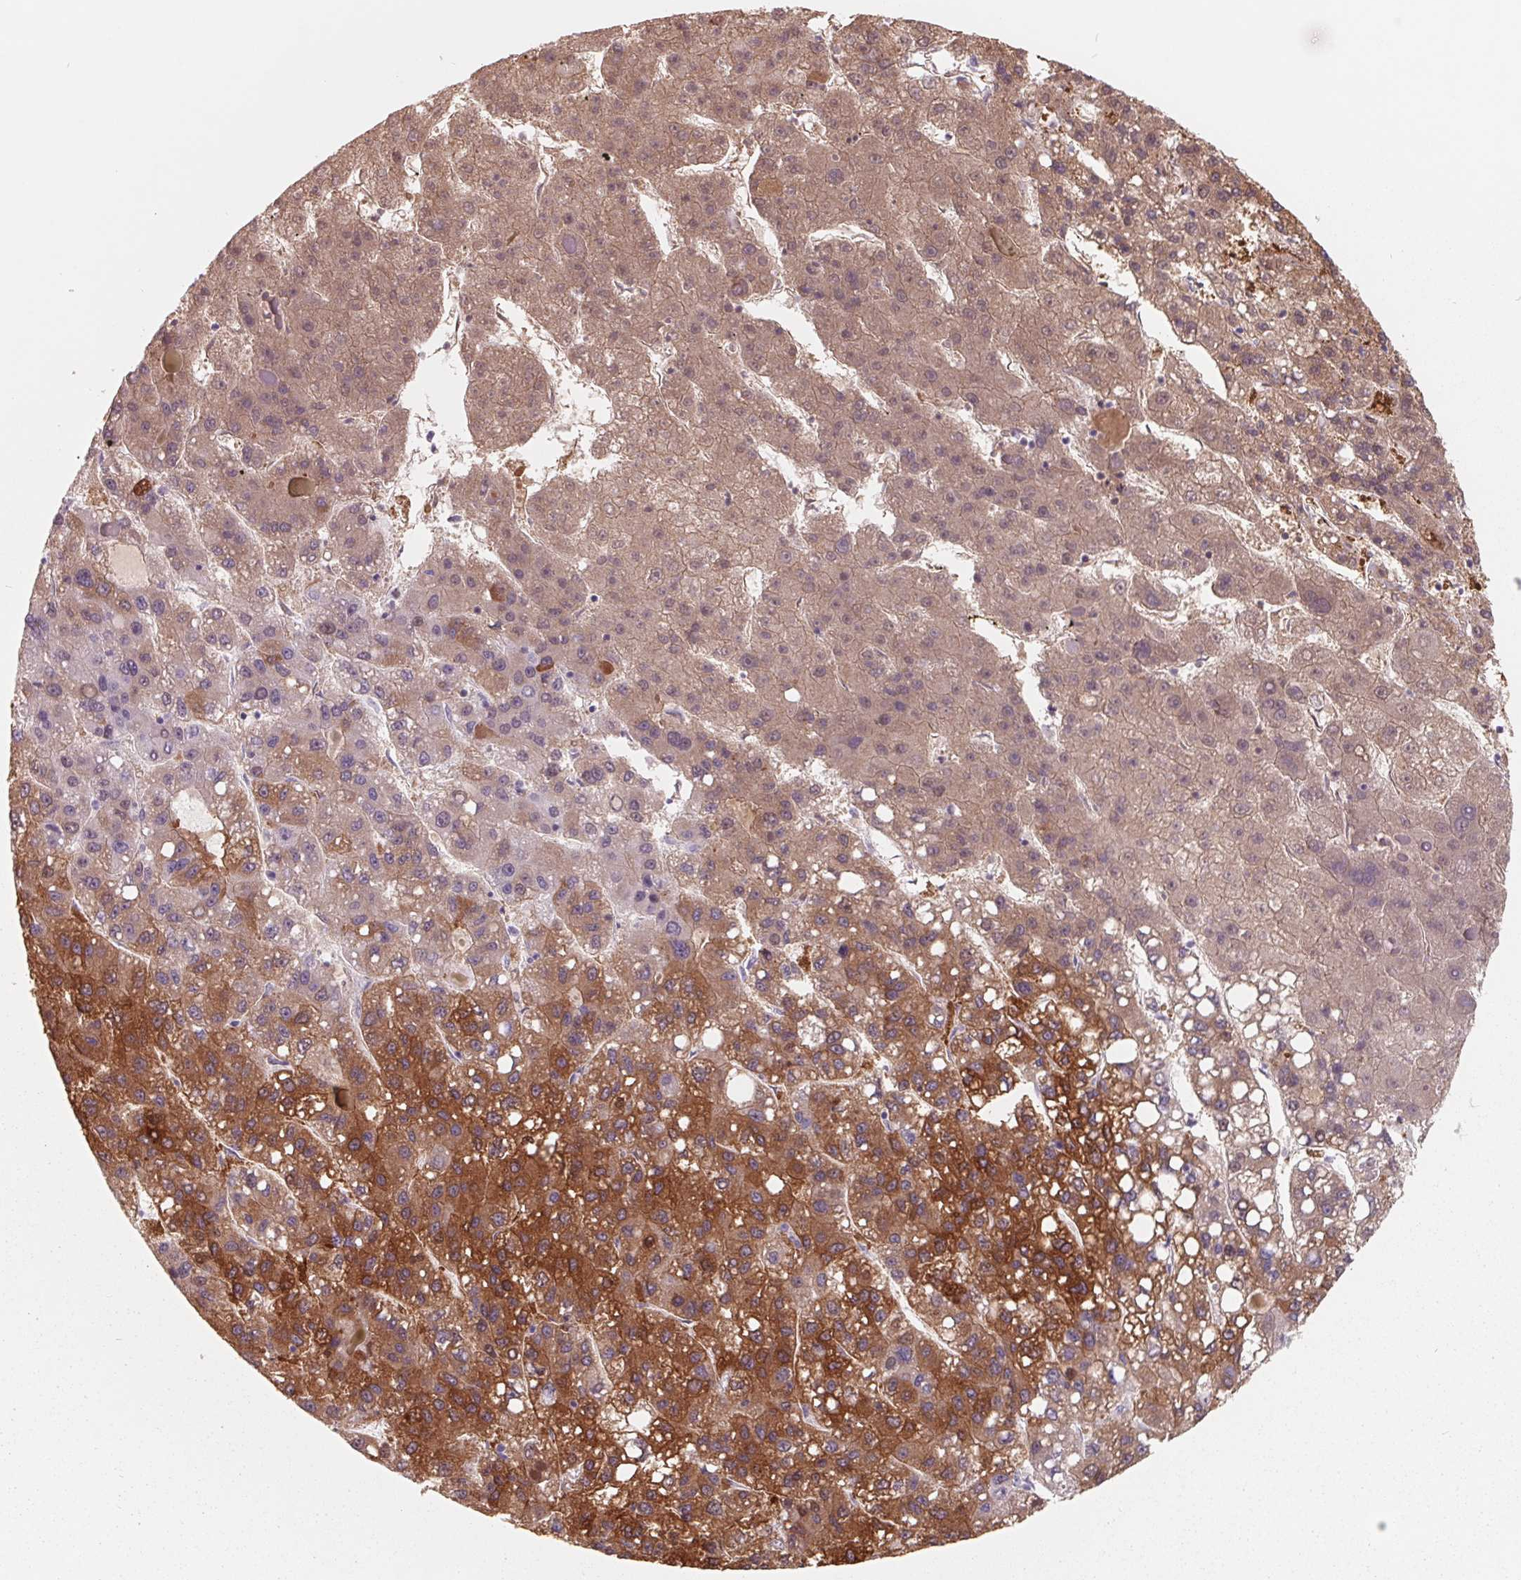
{"staining": {"intensity": "strong", "quantity": "25%-75%", "location": "cytoplasmic/membranous"}, "tissue": "liver cancer", "cell_type": "Tumor cells", "image_type": "cancer", "snomed": [{"axis": "morphology", "description": "Carcinoma, Hepatocellular, NOS"}, {"axis": "topography", "description": "Liver"}], "caption": "Immunohistochemistry (IHC) of liver cancer (hepatocellular carcinoma) shows high levels of strong cytoplasmic/membranous staining in about 25%-75% of tumor cells. (DAB (3,3'-diaminobenzidine) IHC with brightfield microscopy, high magnification).", "gene": "FTCD", "patient": {"sex": "female", "age": 82}}